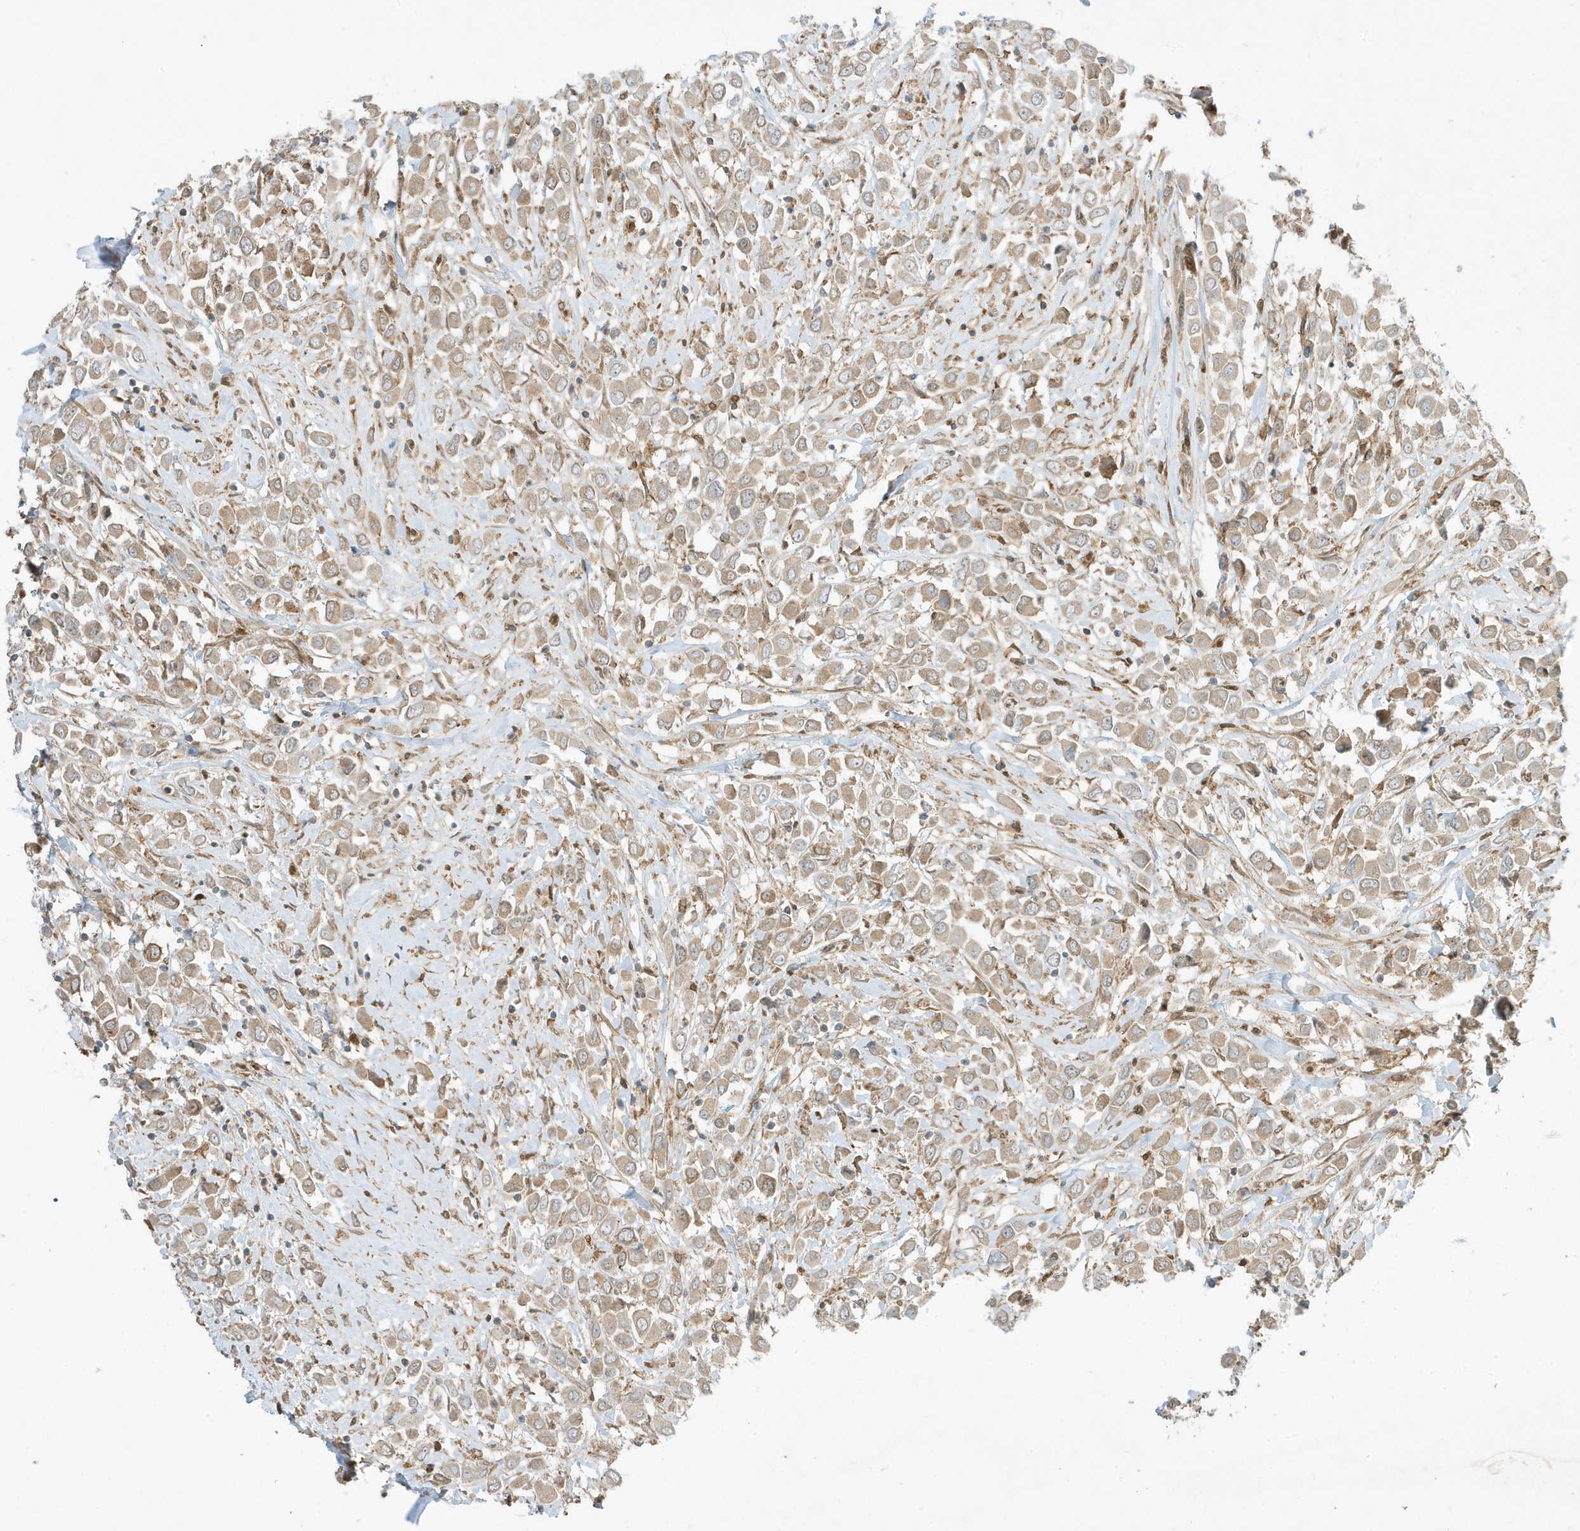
{"staining": {"intensity": "weak", "quantity": ">75%", "location": "cytoplasmic/membranous"}, "tissue": "breast cancer", "cell_type": "Tumor cells", "image_type": "cancer", "snomed": [{"axis": "morphology", "description": "Duct carcinoma"}, {"axis": "topography", "description": "Breast"}], "caption": "Human breast cancer (intraductal carcinoma) stained for a protein (brown) shows weak cytoplasmic/membranous positive expression in about >75% of tumor cells.", "gene": "SCARF2", "patient": {"sex": "female", "age": 61}}